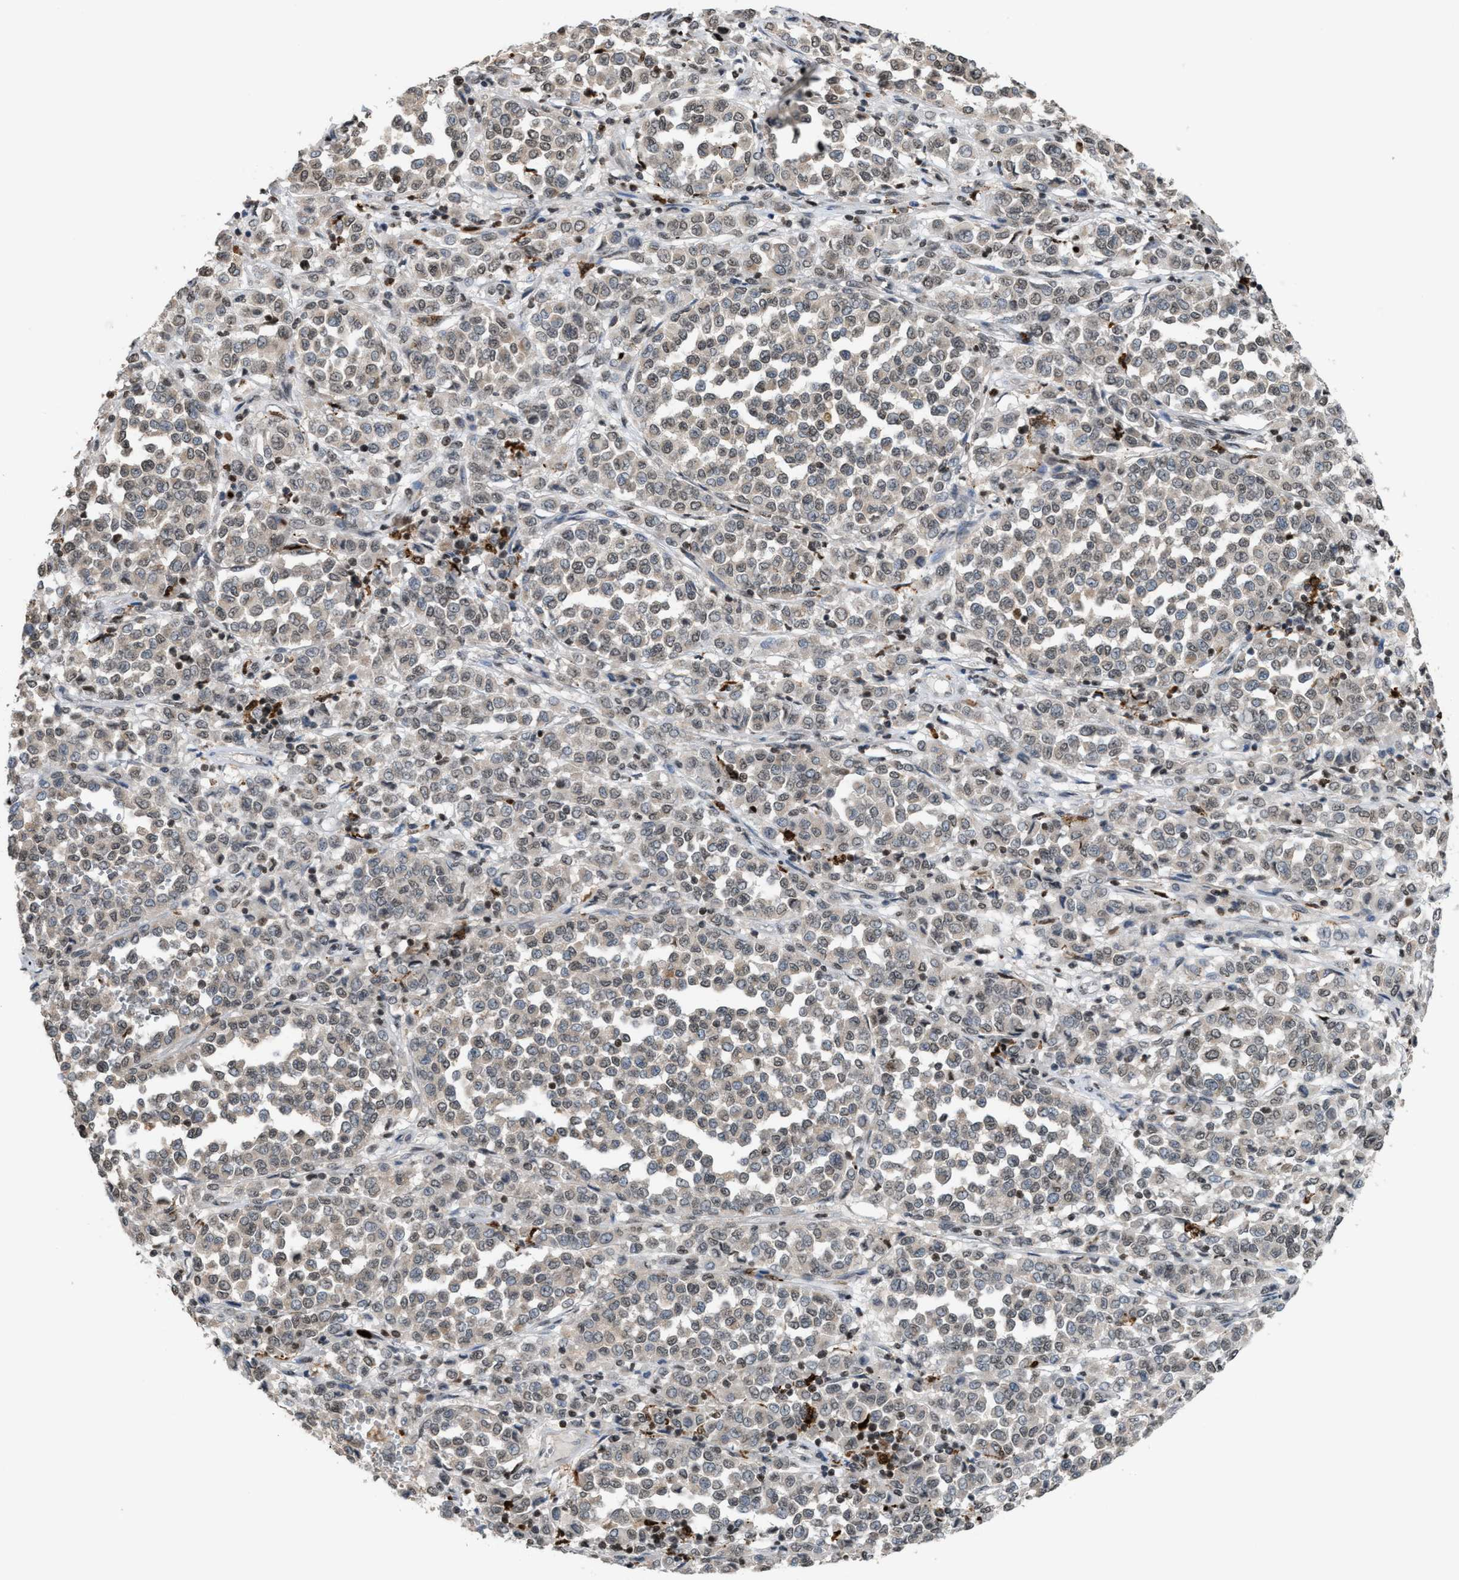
{"staining": {"intensity": "weak", "quantity": "25%-75%", "location": "nuclear"}, "tissue": "melanoma", "cell_type": "Tumor cells", "image_type": "cancer", "snomed": [{"axis": "morphology", "description": "Malignant melanoma, Metastatic site"}, {"axis": "topography", "description": "Pancreas"}], "caption": "IHC (DAB (3,3'-diaminobenzidine)) staining of malignant melanoma (metastatic site) demonstrates weak nuclear protein staining in approximately 25%-75% of tumor cells.", "gene": "PRUNE2", "patient": {"sex": "female", "age": 30}}